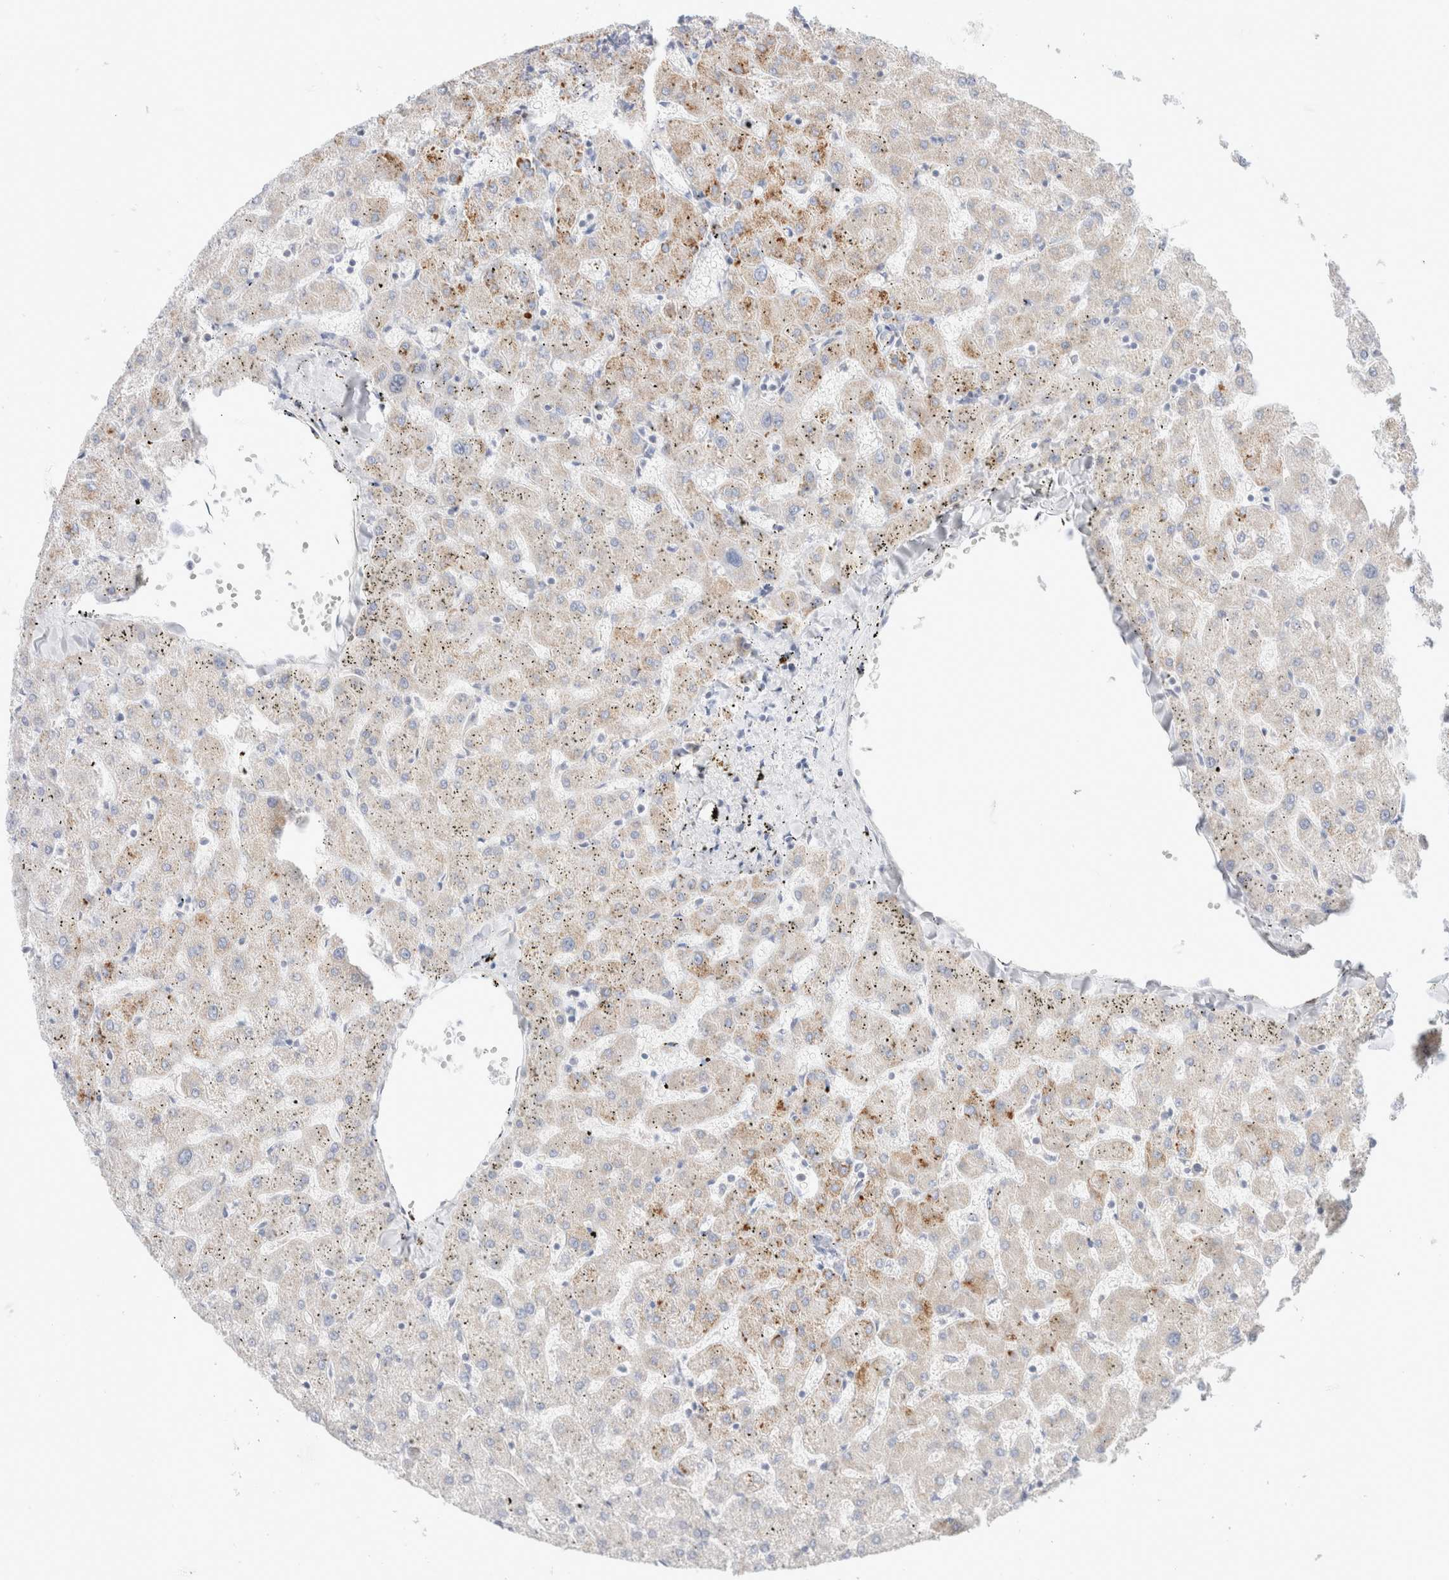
{"staining": {"intensity": "negative", "quantity": "none", "location": "none"}, "tissue": "liver", "cell_type": "Cholangiocytes", "image_type": "normal", "snomed": [{"axis": "morphology", "description": "Normal tissue, NOS"}, {"axis": "topography", "description": "Liver"}], "caption": "IHC of unremarkable human liver reveals no positivity in cholangiocytes.", "gene": "ATP6V1C1", "patient": {"sex": "female", "age": 63}}